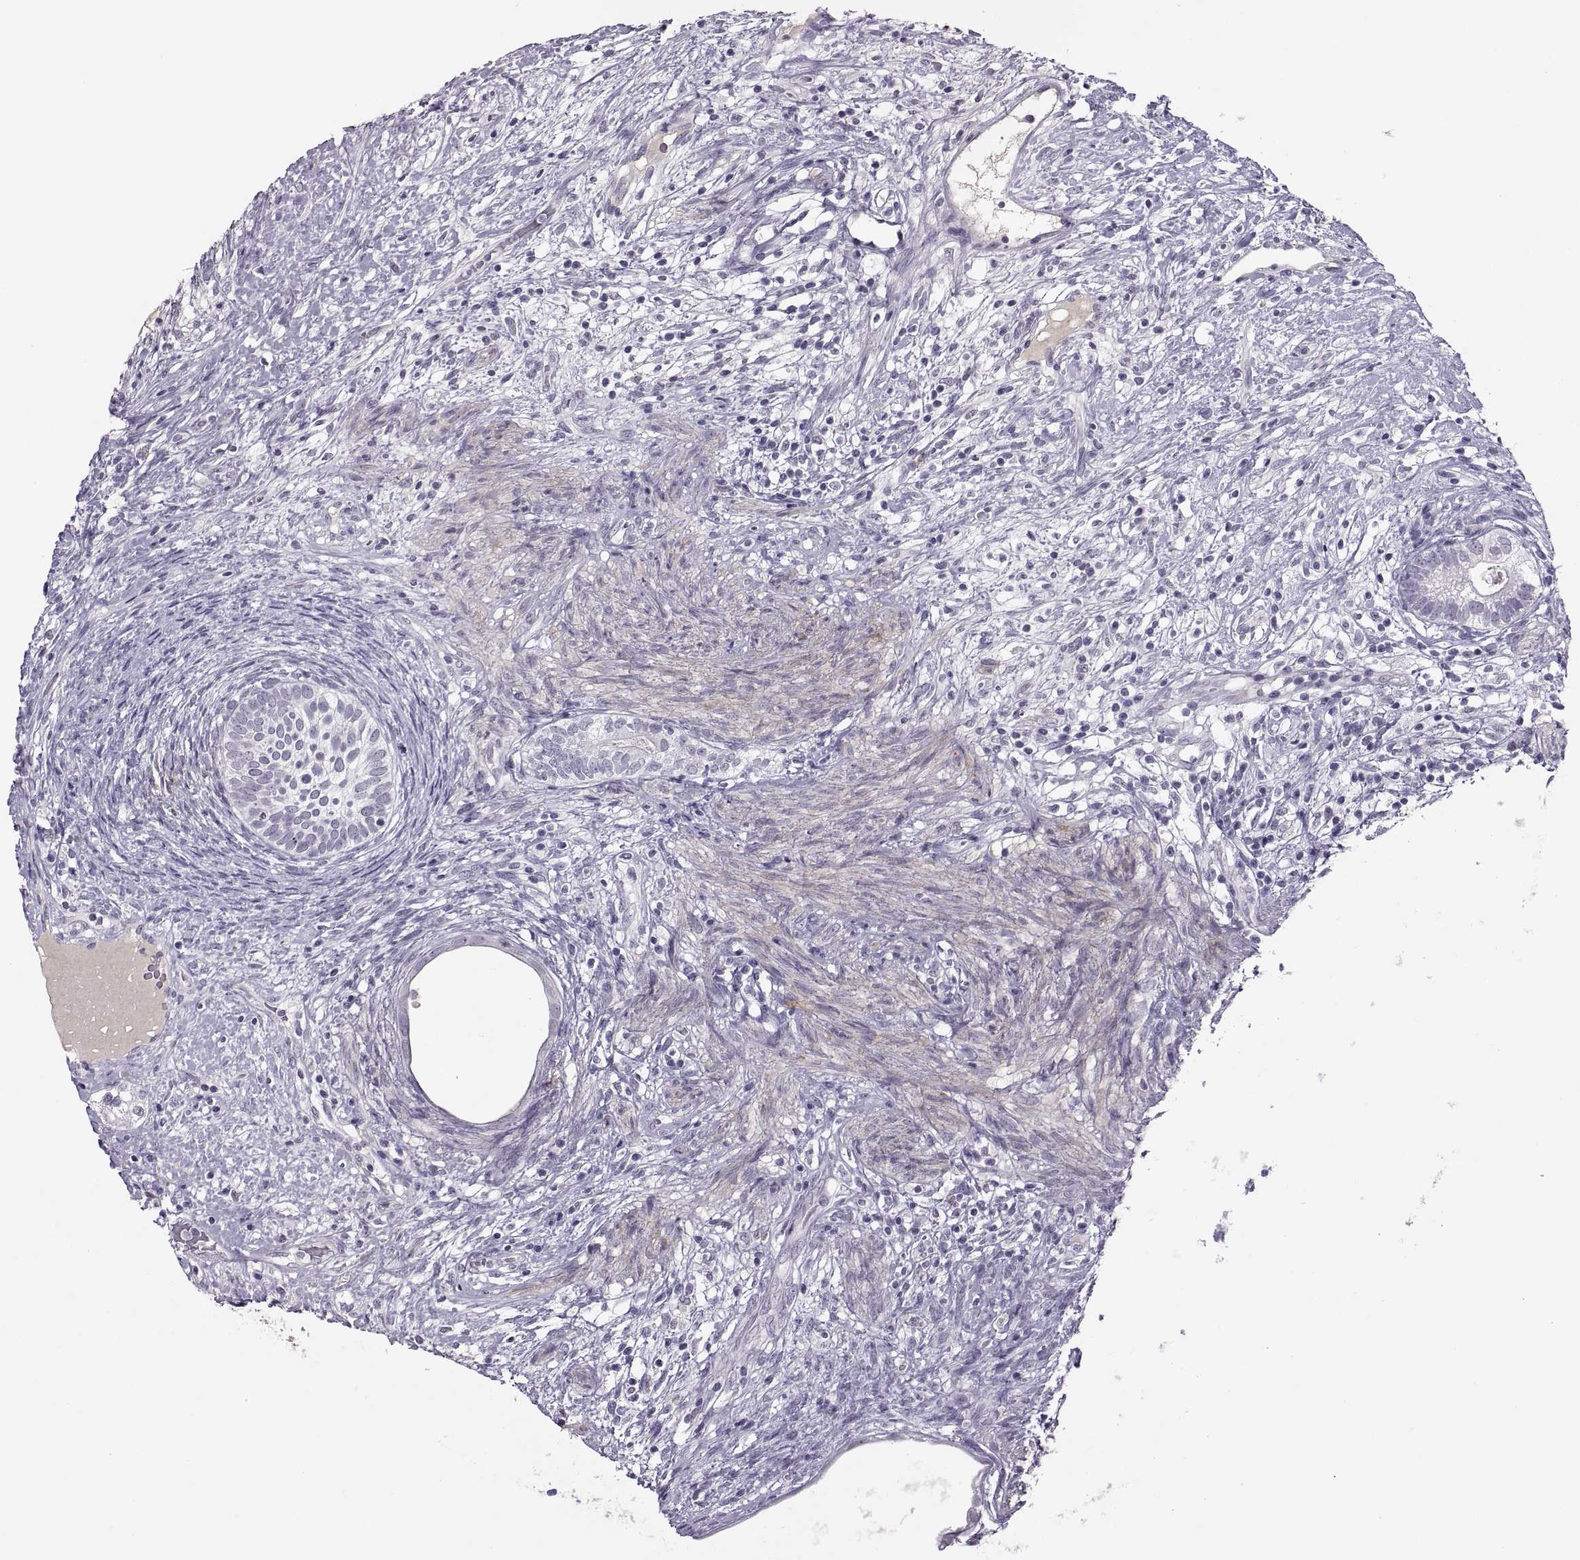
{"staining": {"intensity": "negative", "quantity": "none", "location": "none"}, "tissue": "testis cancer", "cell_type": "Tumor cells", "image_type": "cancer", "snomed": [{"axis": "morphology", "description": "Seminoma, NOS"}, {"axis": "morphology", "description": "Carcinoma, Embryonal, NOS"}, {"axis": "topography", "description": "Testis"}], "caption": "A high-resolution image shows IHC staining of embryonal carcinoma (testis), which shows no significant expression in tumor cells. Brightfield microscopy of immunohistochemistry (IHC) stained with DAB (3,3'-diaminobenzidine) (brown) and hematoxylin (blue), captured at high magnification.", "gene": "CHCT1", "patient": {"sex": "male", "age": 41}}